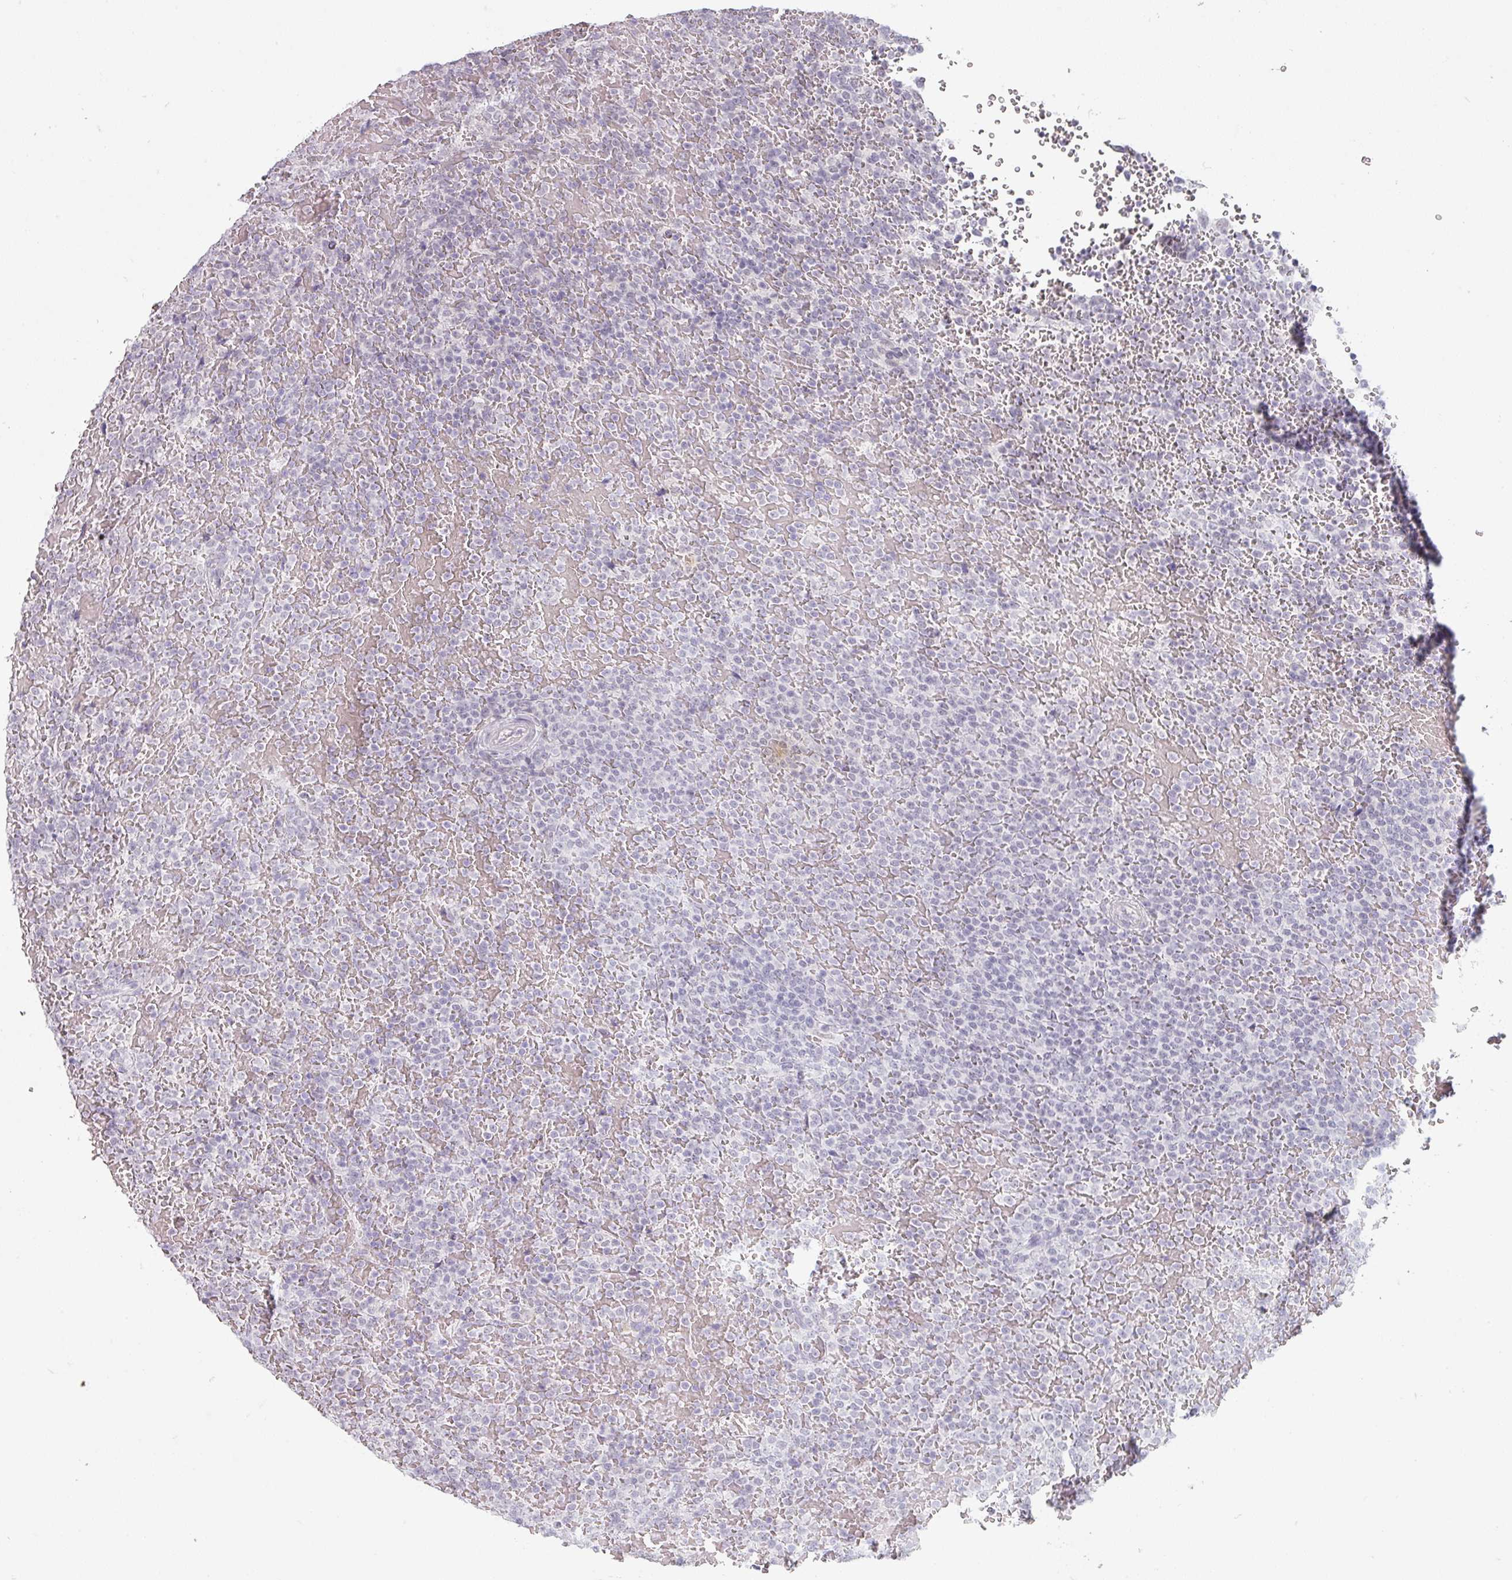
{"staining": {"intensity": "negative", "quantity": "none", "location": "none"}, "tissue": "lymphoma", "cell_type": "Tumor cells", "image_type": "cancer", "snomed": [{"axis": "morphology", "description": "Malignant lymphoma, non-Hodgkin's type, Low grade"}, {"axis": "topography", "description": "Spleen"}], "caption": "Tumor cells show no significant protein positivity in lymphoma. Brightfield microscopy of IHC stained with DAB (brown) and hematoxylin (blue), captured at high magnification.", "gene": "SPRR1A", "patient": {"sex": "male", "age": 60}}